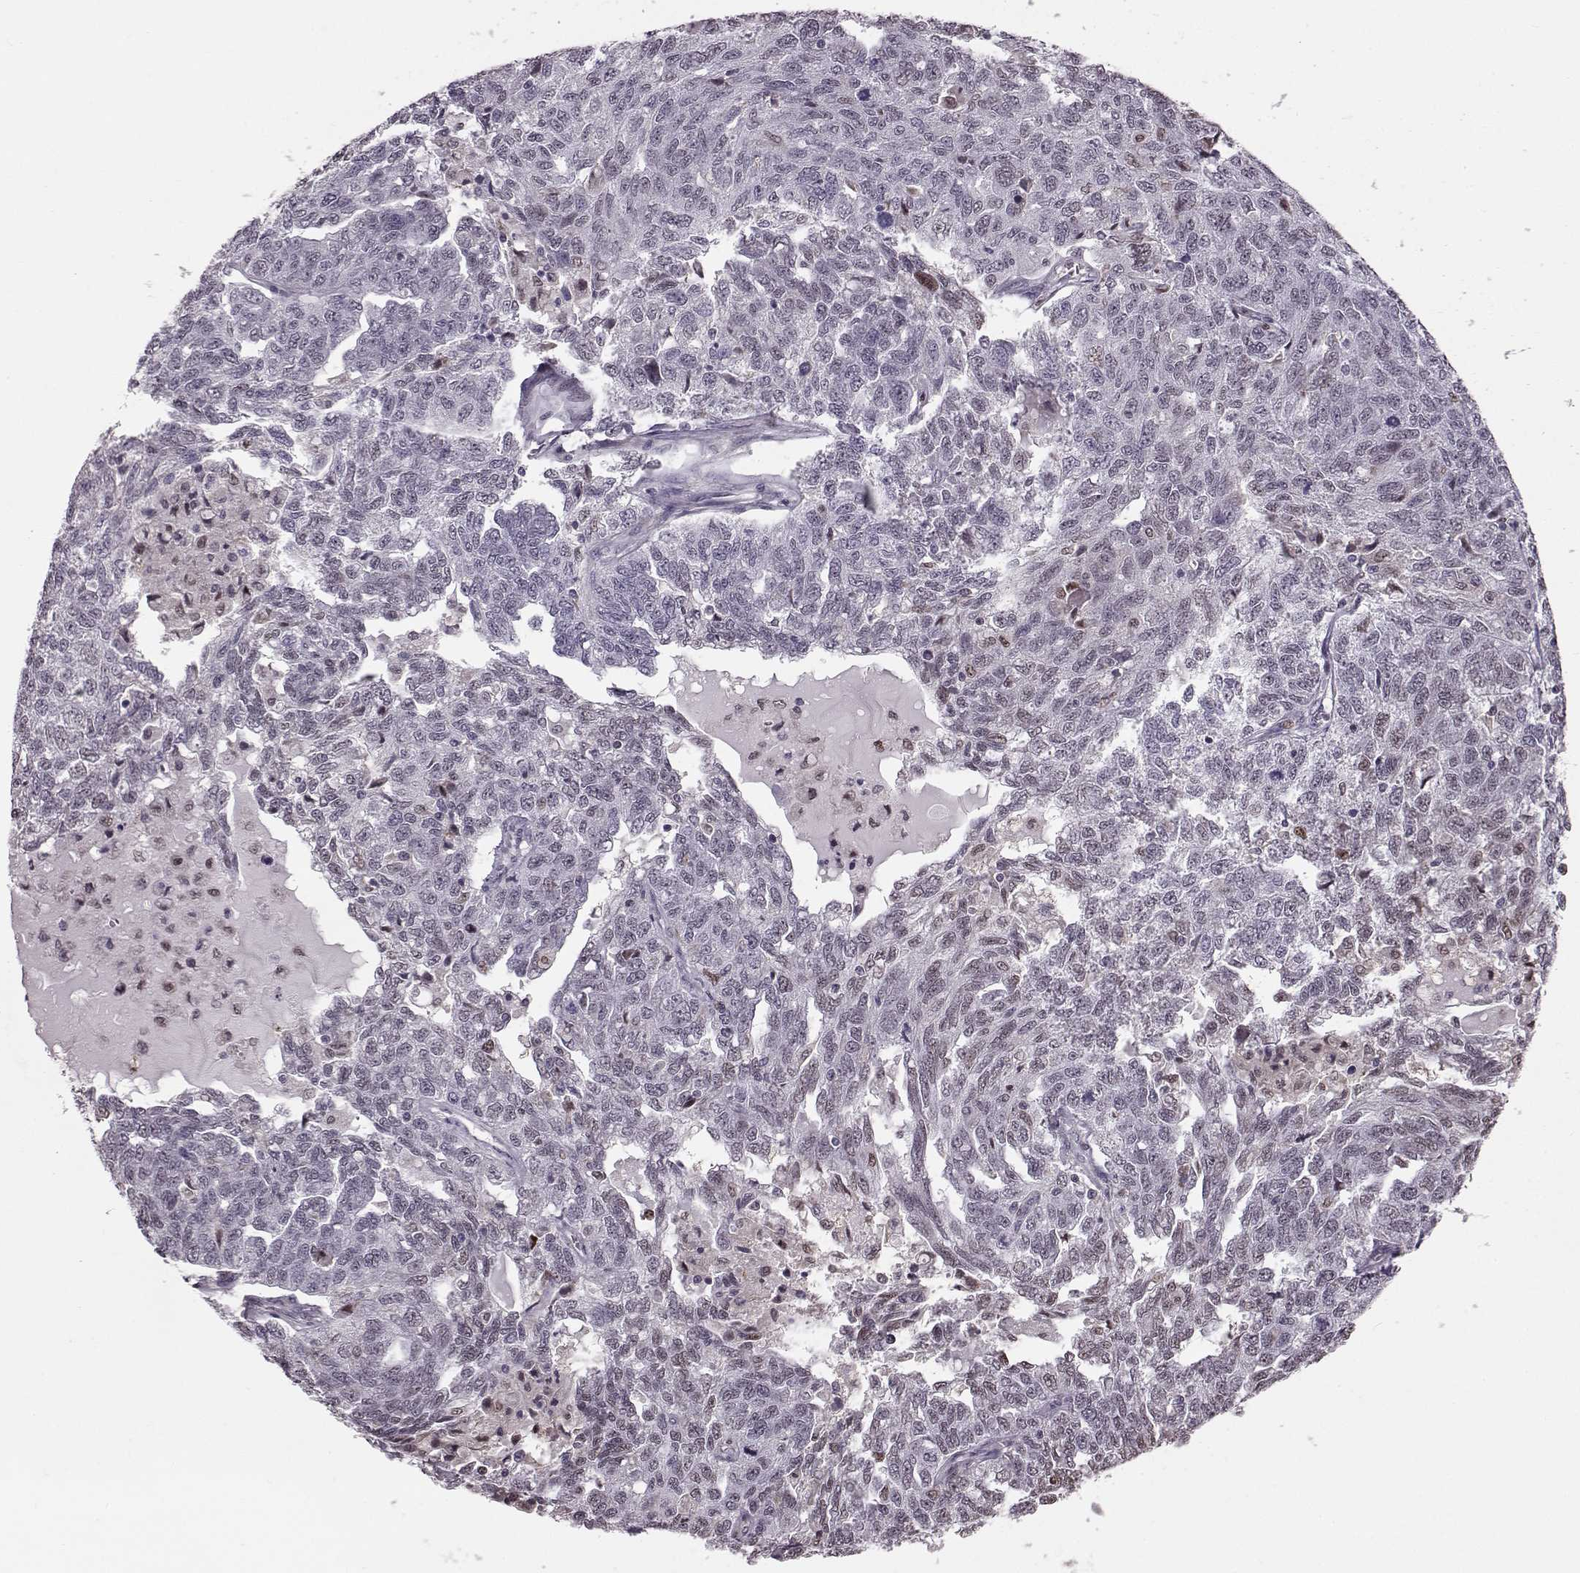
{"staining": {"intensity": "weak", "quantity": "<25%", "location": "nuclear"}, "tissue": "ovarian cancer", "cell_type": "Tumor cells", "image_type": "cancer", "snomed": [{"axis": "morphology", "description": "Cystadenocarcinoma, serous, NOS"}, {"axis": "topography", "description": "Ovary"}], "caption": "The immunohistochemistry (IHC) image has no significant staining in tumor cells of ovarian serous cystadenocarcinoma tissue.", "gene": "KLF6", "patient": {"sex": "female", "age": 71}}